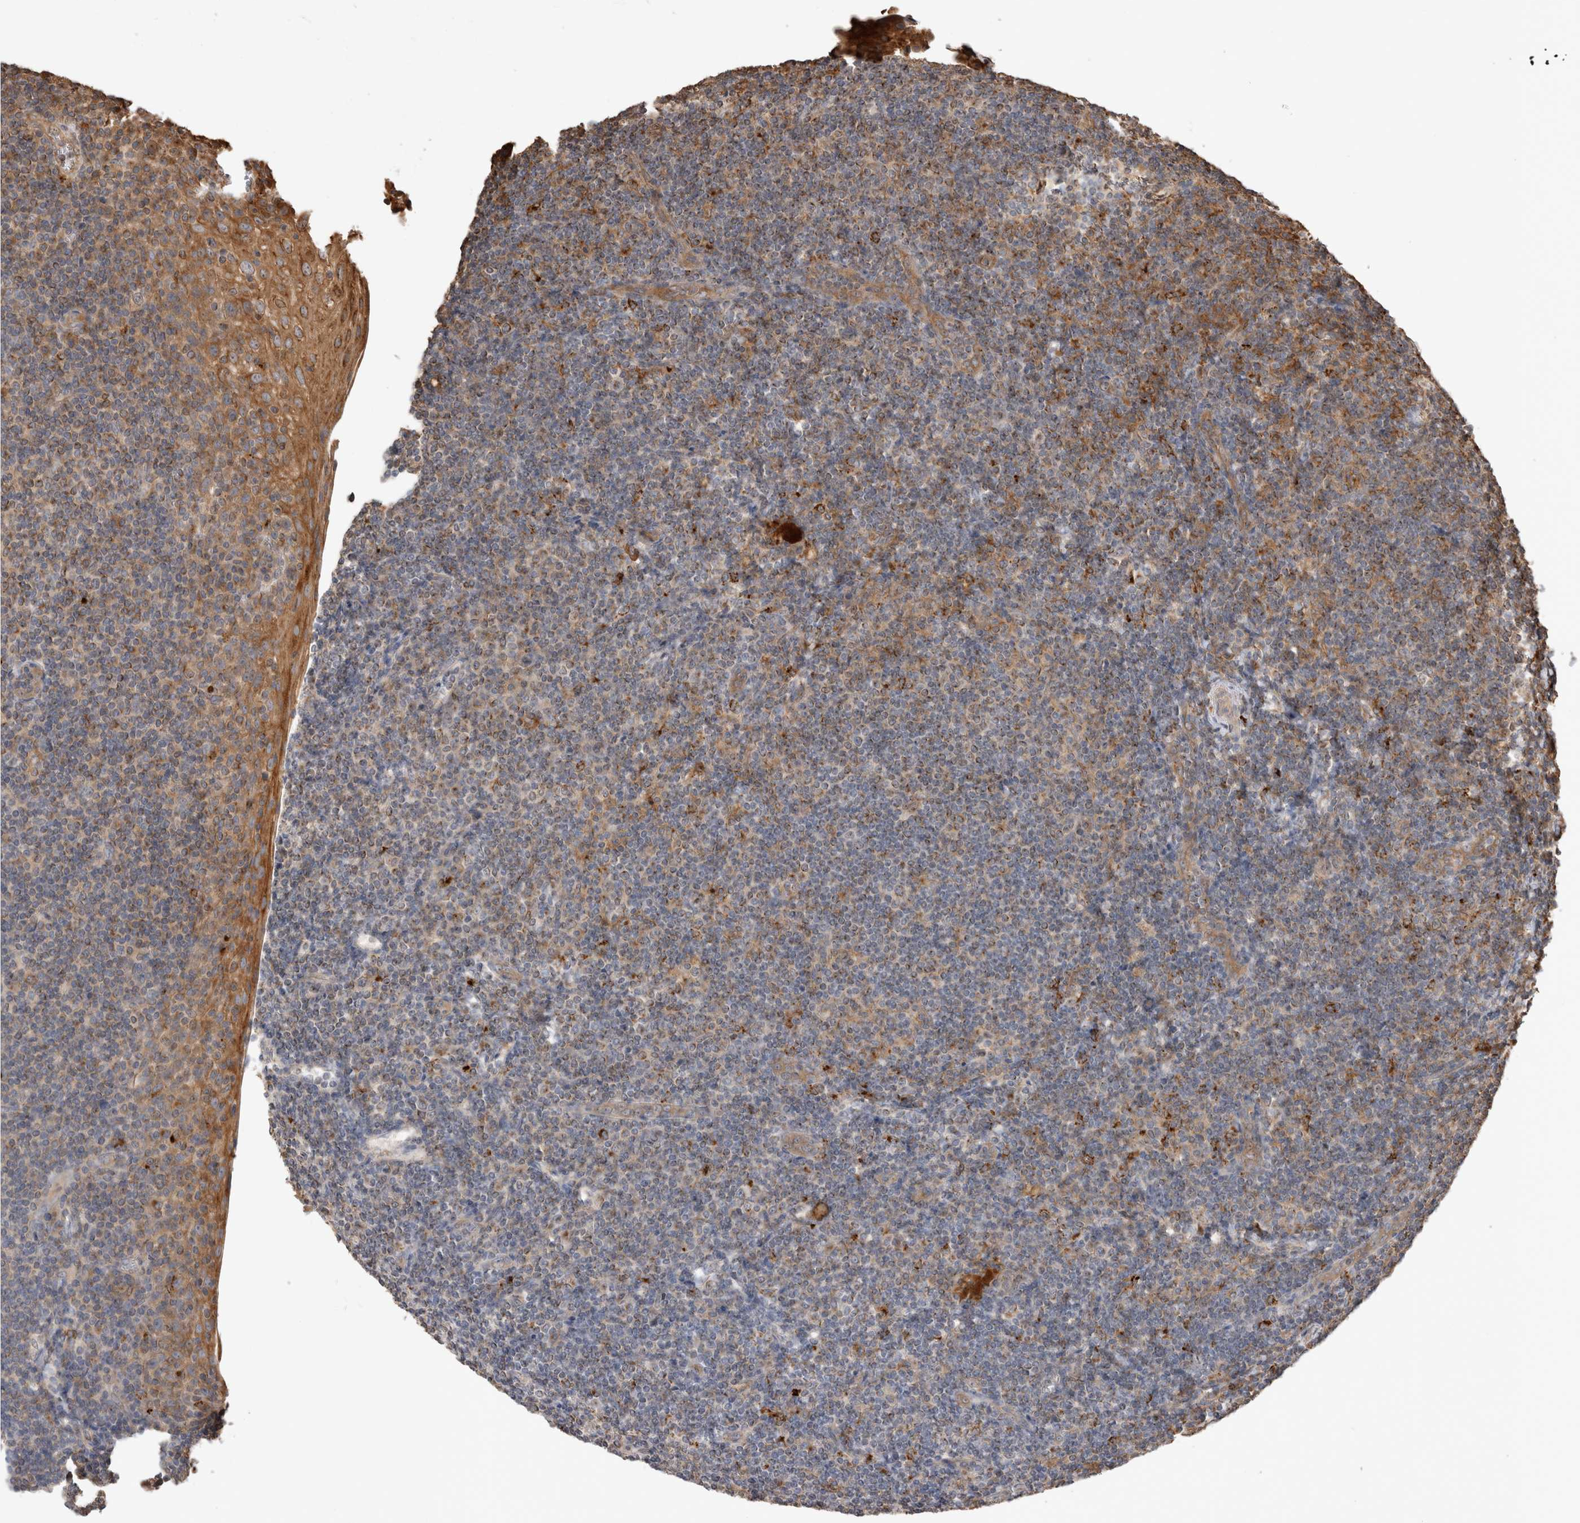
{"staining": {"intensity": "weak", "quantity": "25%-75%", "location": "cytoplasmic/membranous"}, "tissue": "tonsil", "cell_type": "Non-germinal center cells", "image_type": "normal", "snomed": [{"axis": "morphology", "description": "Normal tissue, NOS"}, {"axis": "topography", "description": "Tonsil"}], "caption": "Brown immunohistochemical staining in unremarkable human tonsil shows weak cytoplasmic/membranous staining in about 25%-75% of non-germinal center cells.", "gene": "CLIP1", "patient": {"sex": "male", "age": 37}}